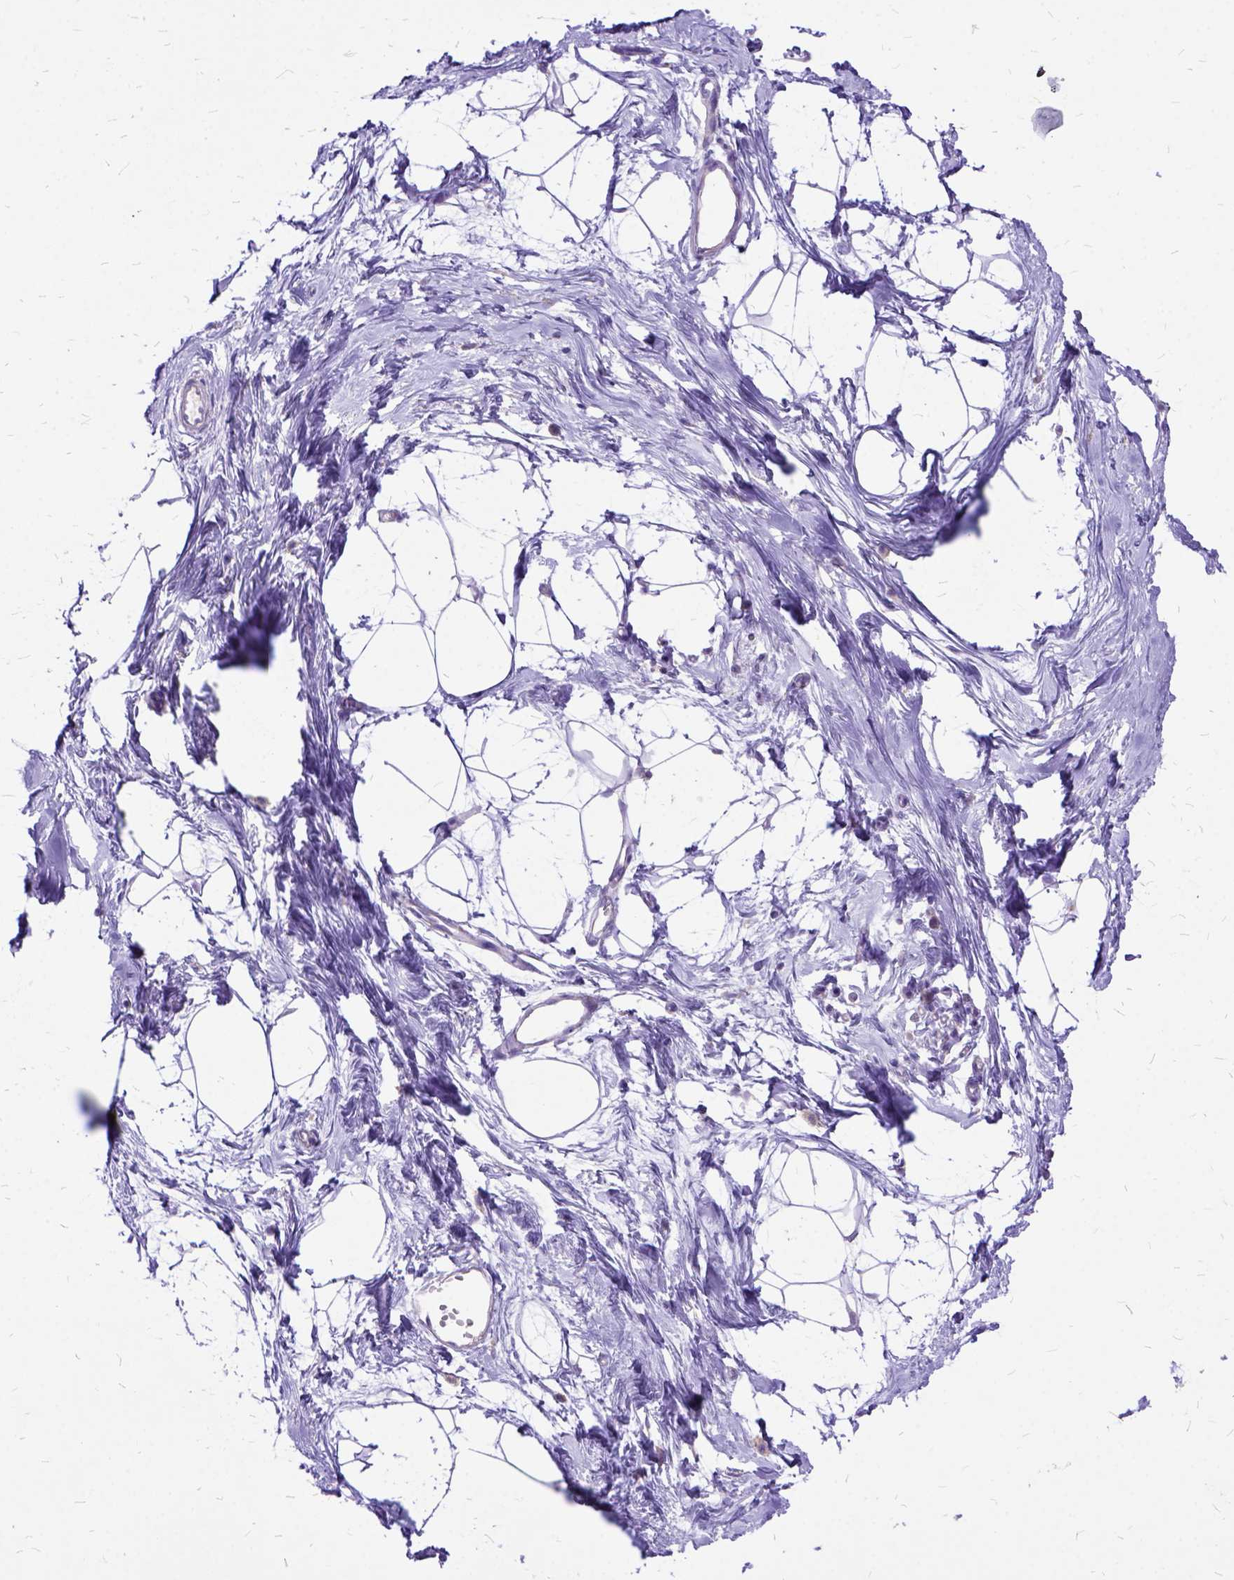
{"staining": {"intensity": "negative", "quantity": "none", "location": "none"}, "tissue": "breast", "cell_type": "Adipocytes", "image_type": "normal", "snomed": [{"axis": "morphology", "description": "Normal tissue, NOS"}, {"axis": "topography", "description": "Breast"}], "caption": "High power microscopy histopathology image of an immunohistochemistry (IHC) image of normal breast, revealing no significant staining in adipocytes.", "gene": "CTAG2", "patient": {"sex": "female", "age": 45}}